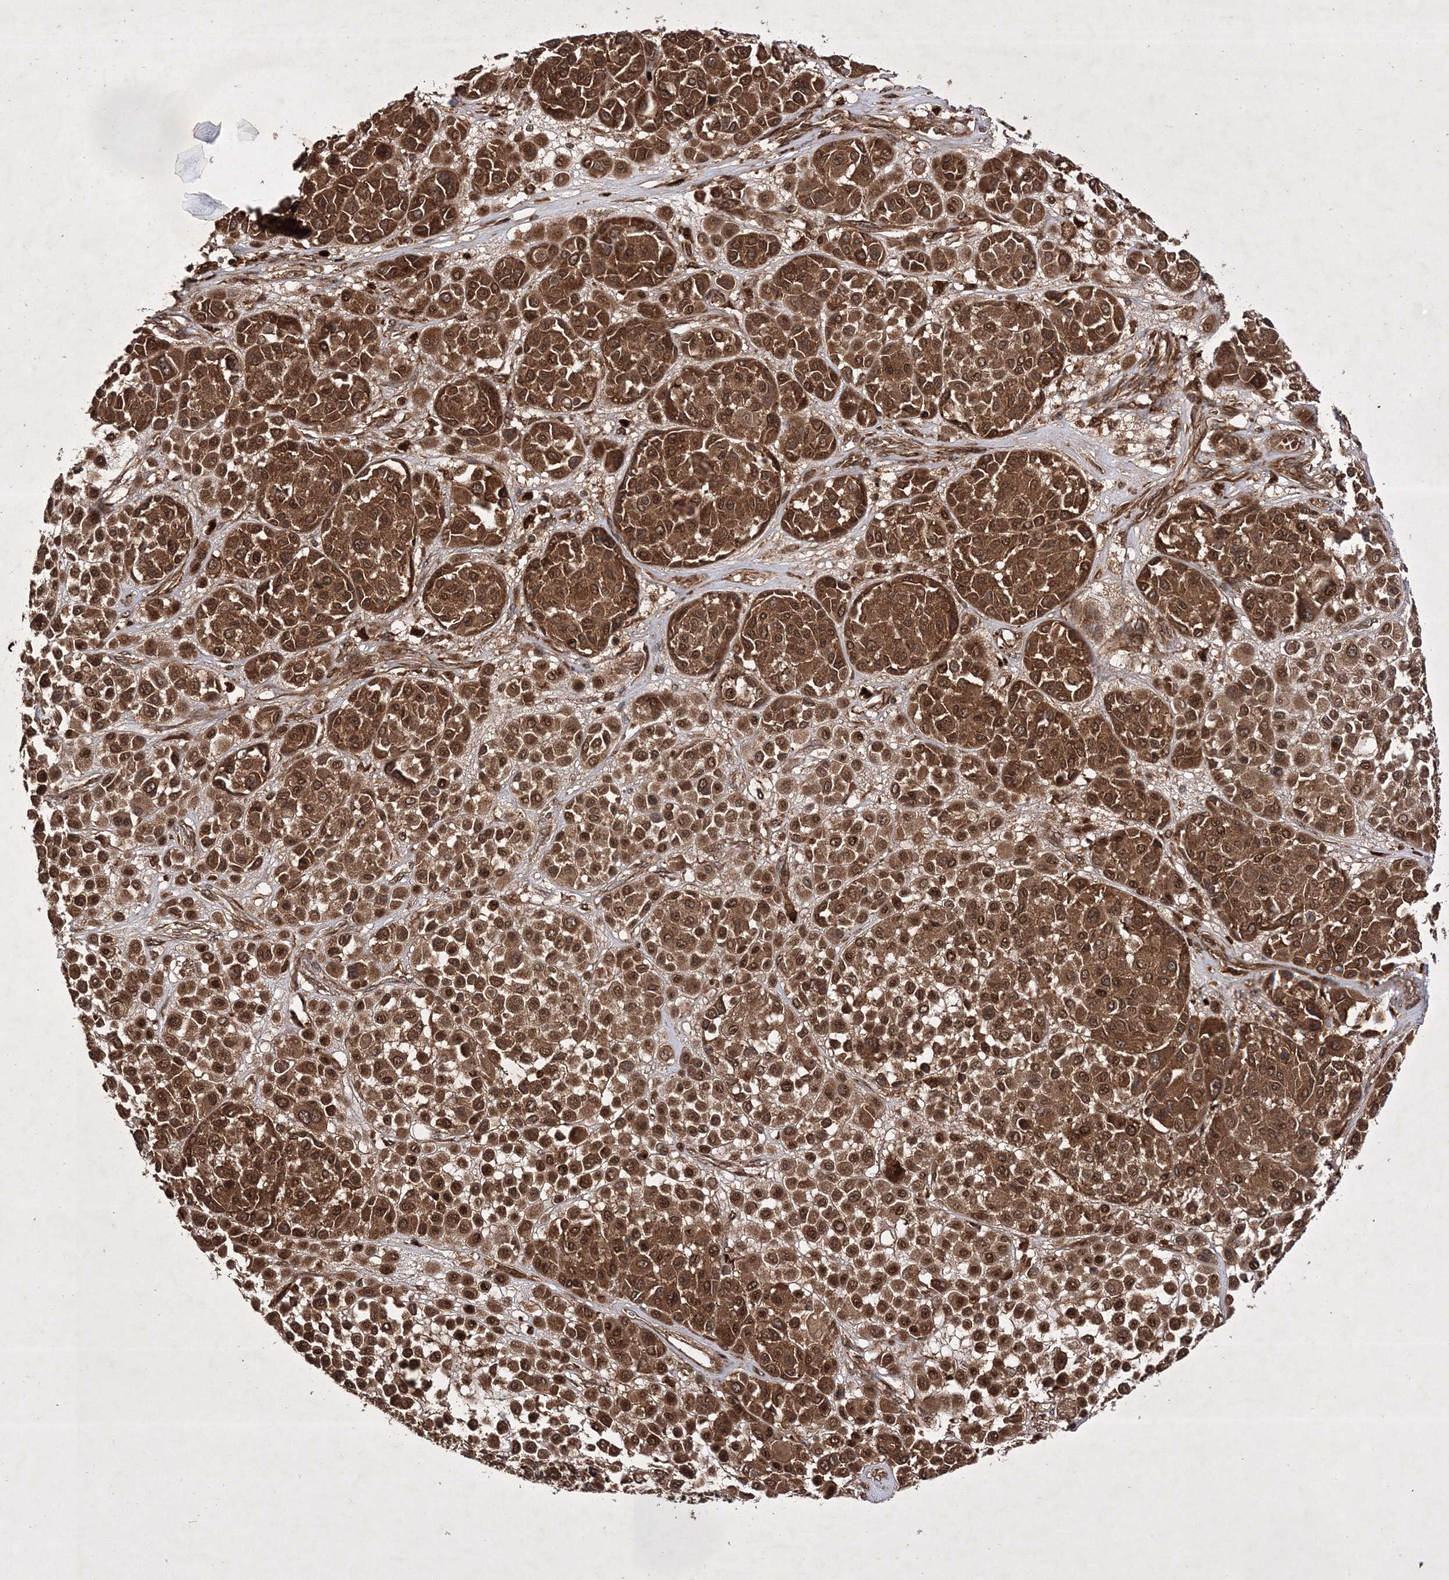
{"staining": {"intensity": "strong", "quantity": ">75%", "location": "cytoplasmic/membranous,nuclear"}, "tissue": "melanoma", "cell_type": "Tumor cells", "image_type": "cancer", "snomed": [{"axis": "morphology", "description": "Malignant melanoma, Metastatic site"}, {"axis": "topography", "description": "Soft tissue"}], "caption": "Strong cytoplasmic/membranous and nuclear positivity is present in about >75% of tumor cells in malignant melanoma (metastatic site).", "gene": "DNAJC13", "patient": {"sex": "male", "age": 41}}